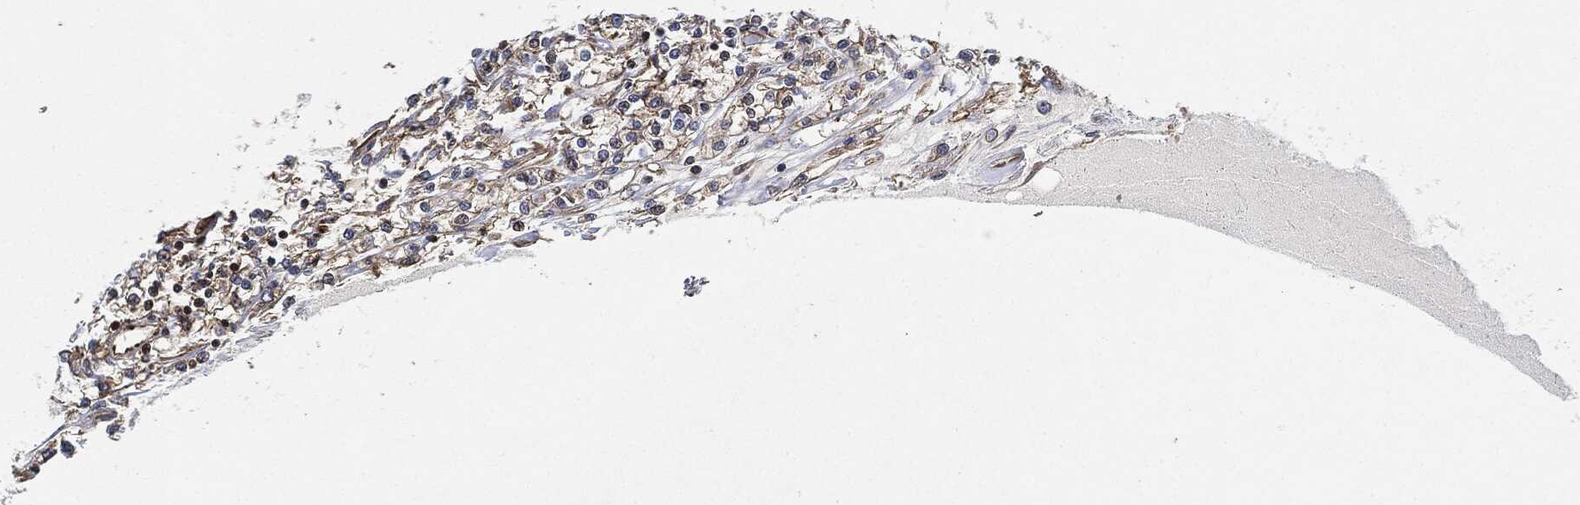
{"staining": {"intensity": "moderate", "quantity": "25%-75%", "location": "cytoplasmic/membranous"}, "tissue": "renal cancer", "cell_type": "Tumor cells", "image_type": "cancer", "snomed": [{"axis": "morphology", "description": "Adenocarcinoma, NOS"}, {"axis": "topography", "description": "Kidney"}], "caption": "Moderate cytoplasmic/membranous protein positivity is identified in approximately 25%-75% of tumor cells in adenocarcinoma (renal). The staining was performed using DAB to visualize the protein expression in brown, while the nuclei were stained in blue with hematoxylin (Magnification: 20x).", "gene": "MAP3K3", "patient": {"sex": "female", "age": 59}}